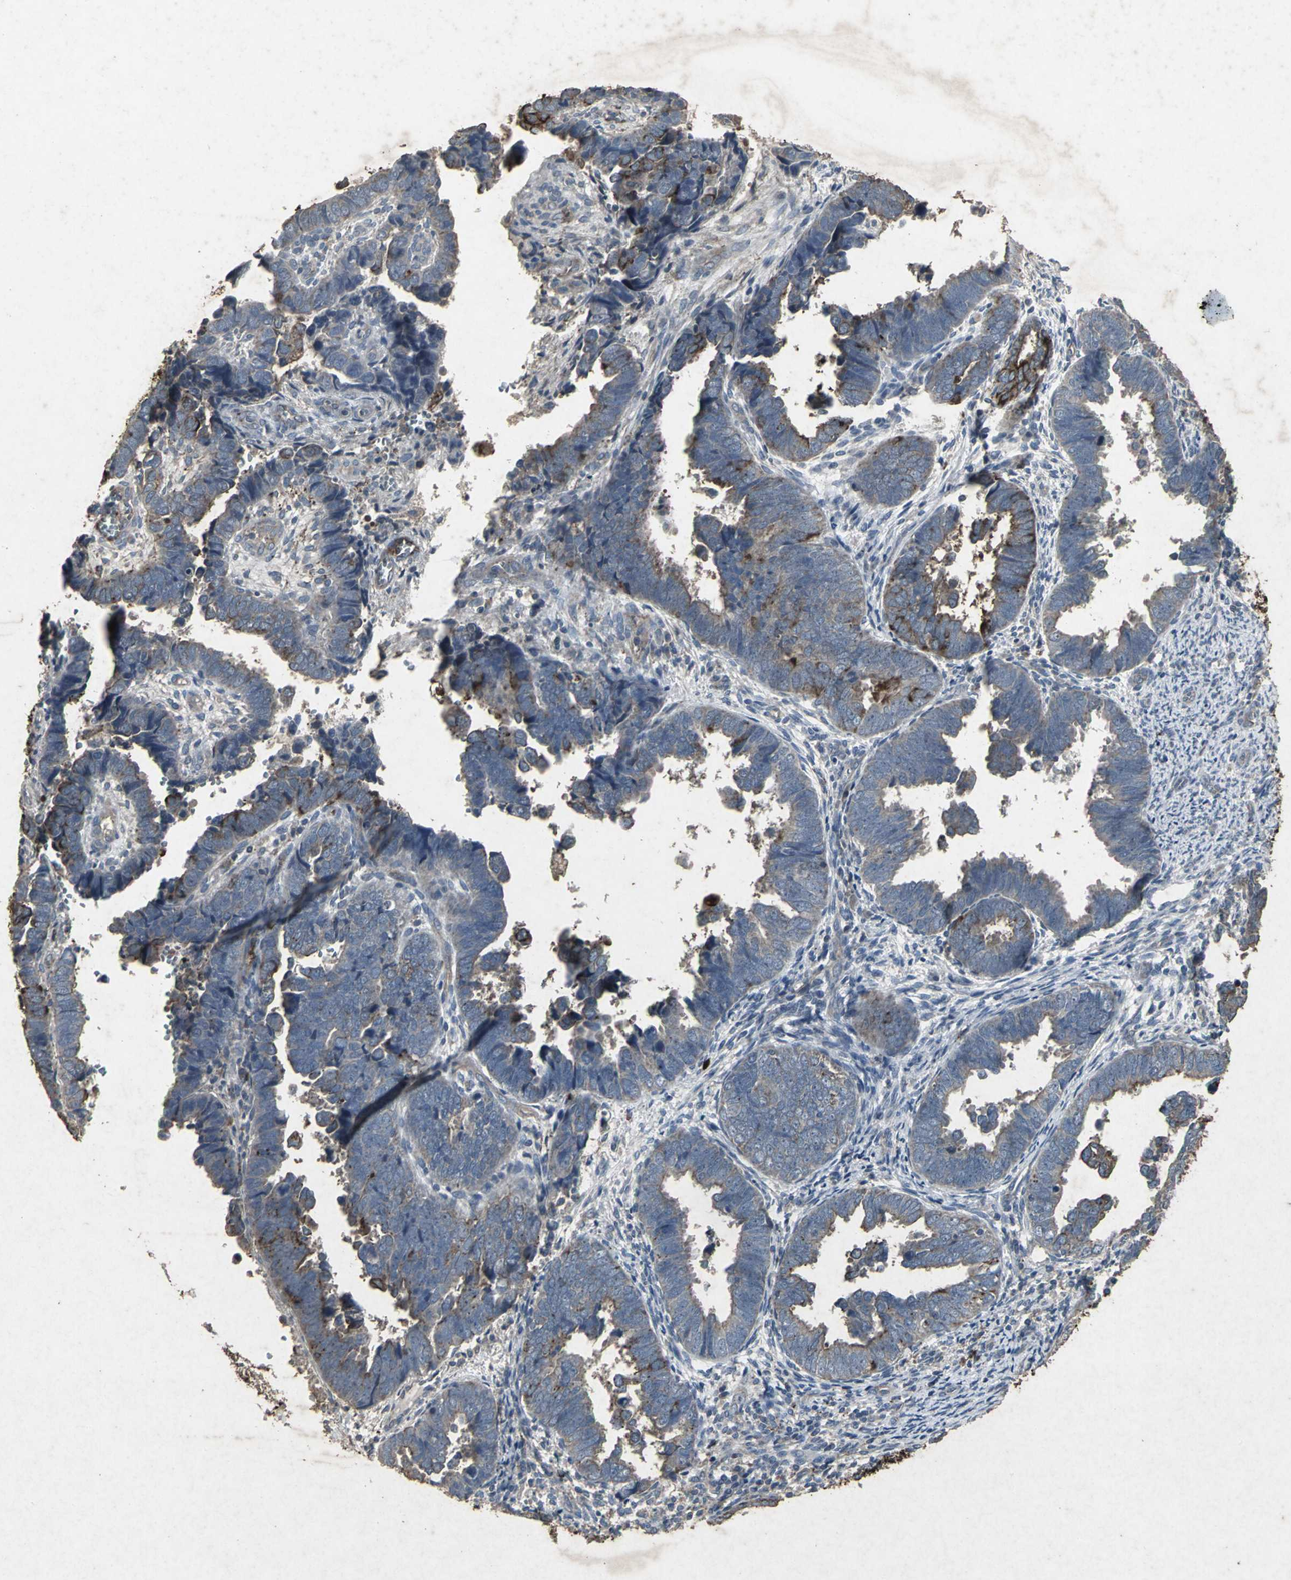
{"staining": {"intensity": "strong", "quantity": "25%-75%", "location": "cytoplasmic/membranous"}, "tissue": "endometrial cancer", "cell_type": "Tumor cells", "image_type": "cancer", "snomed": [{"axis": "morphology", "description": "Adenocarcinoma, NOS"}, {"axis": "topography", "description": "Endometrium"}], "caption": "Brown immunohistochemical staining in endometrial cancer (adenocarcinoma) displays strong cytoplasmic/membranous positivity in about 25%-75% of tumor cells. (IHC, brightfield microscopy, high magnification).", "gene": "CCR9", "patient": {"sex": "female", "age": 75}}